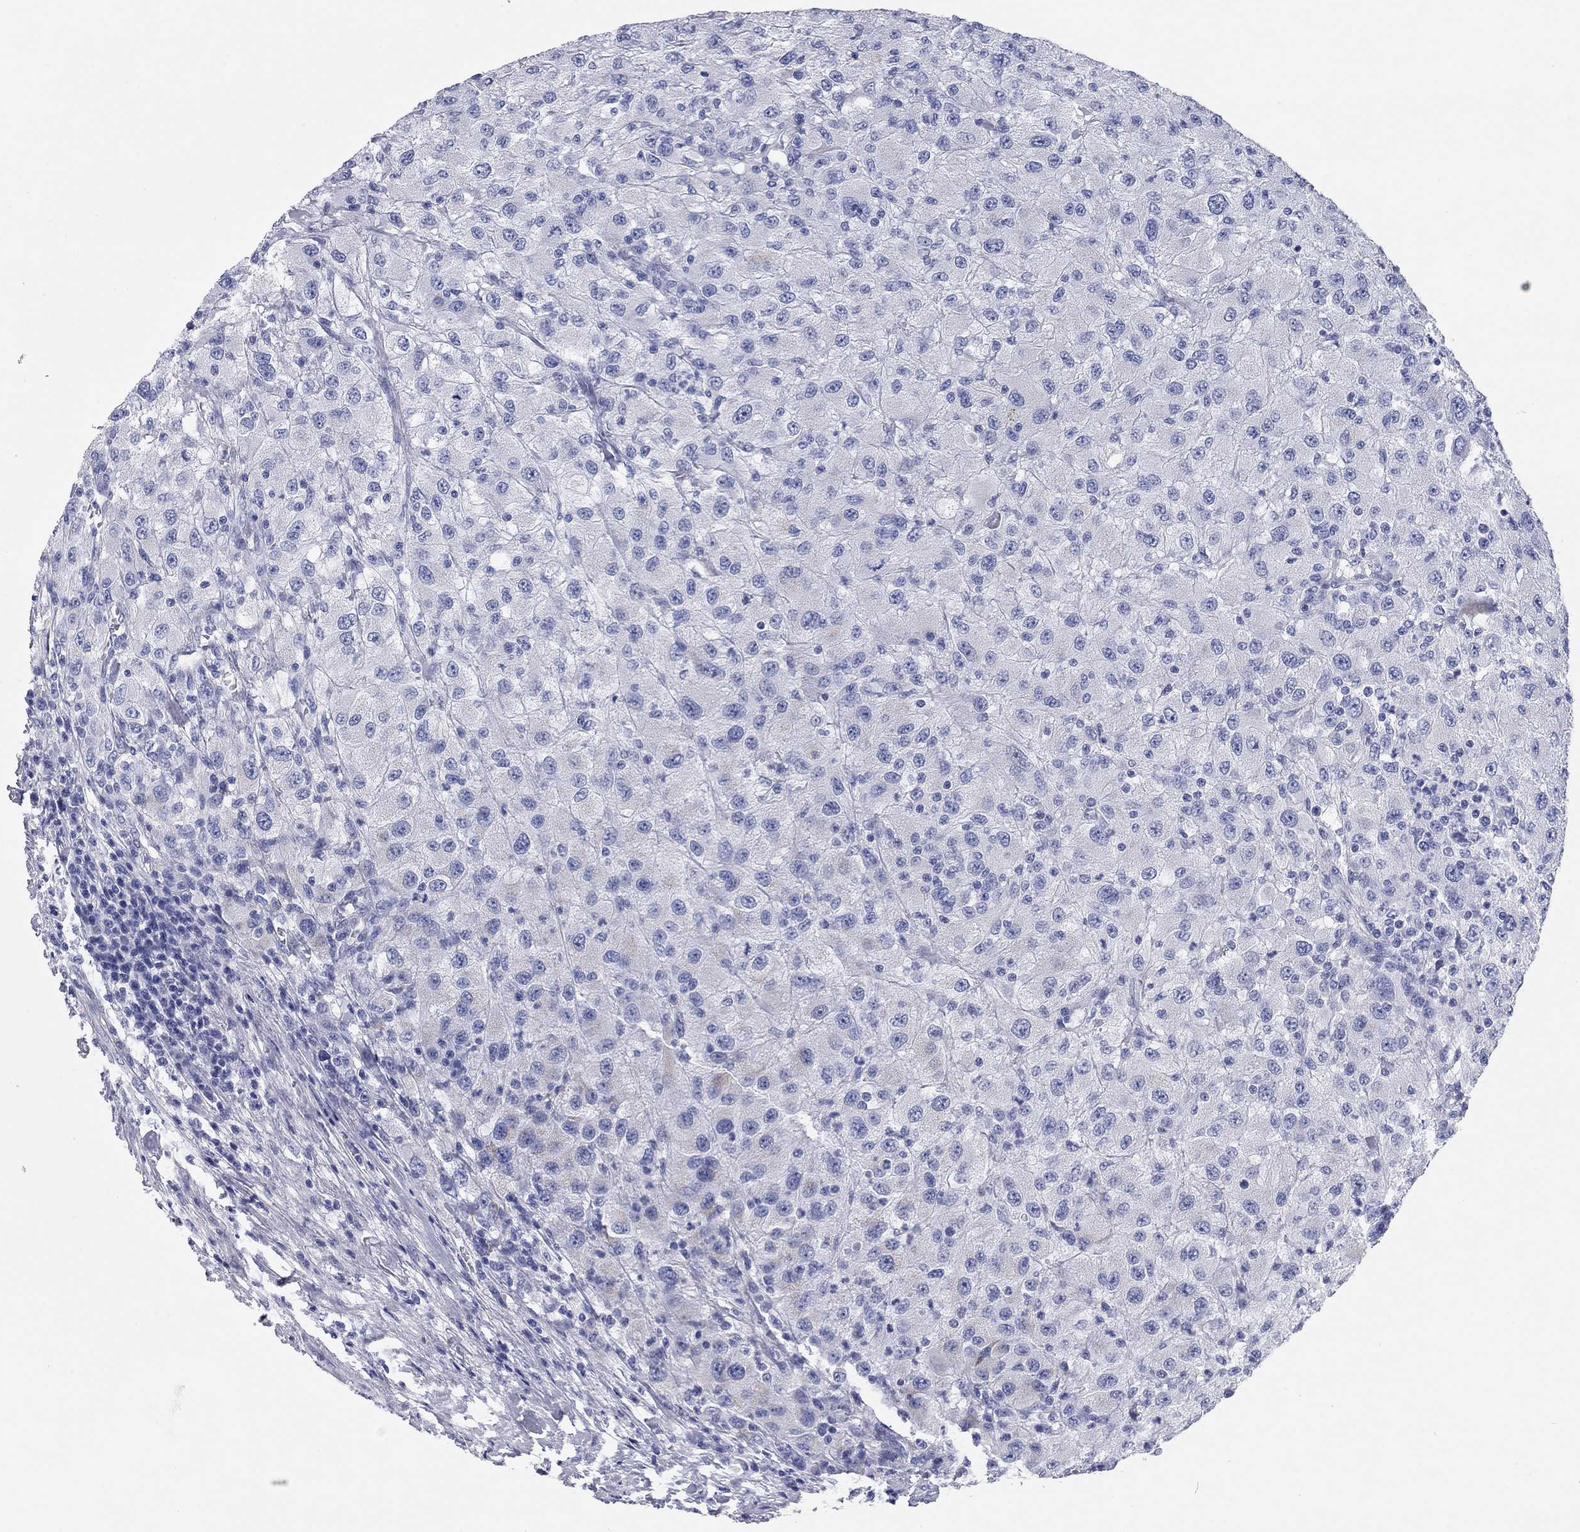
{"staining": {"intensity": "negative", "quantity": "none", "location": "none"}, "tissue": "renal cancer", "cell_type": "Tumor cells", "image_type": "cancer", "snomed": [{"axis": "morphology", "description": "Adenocarcinoma, NOS"}, {"axis": "topography", "description": "Kidney"}], "caption": "Tumor cells show no significant expression in renal cancer (adenocarcinoma).", "gene": "CHI3L2", "patient": {"sex": "female", "age": 67}}